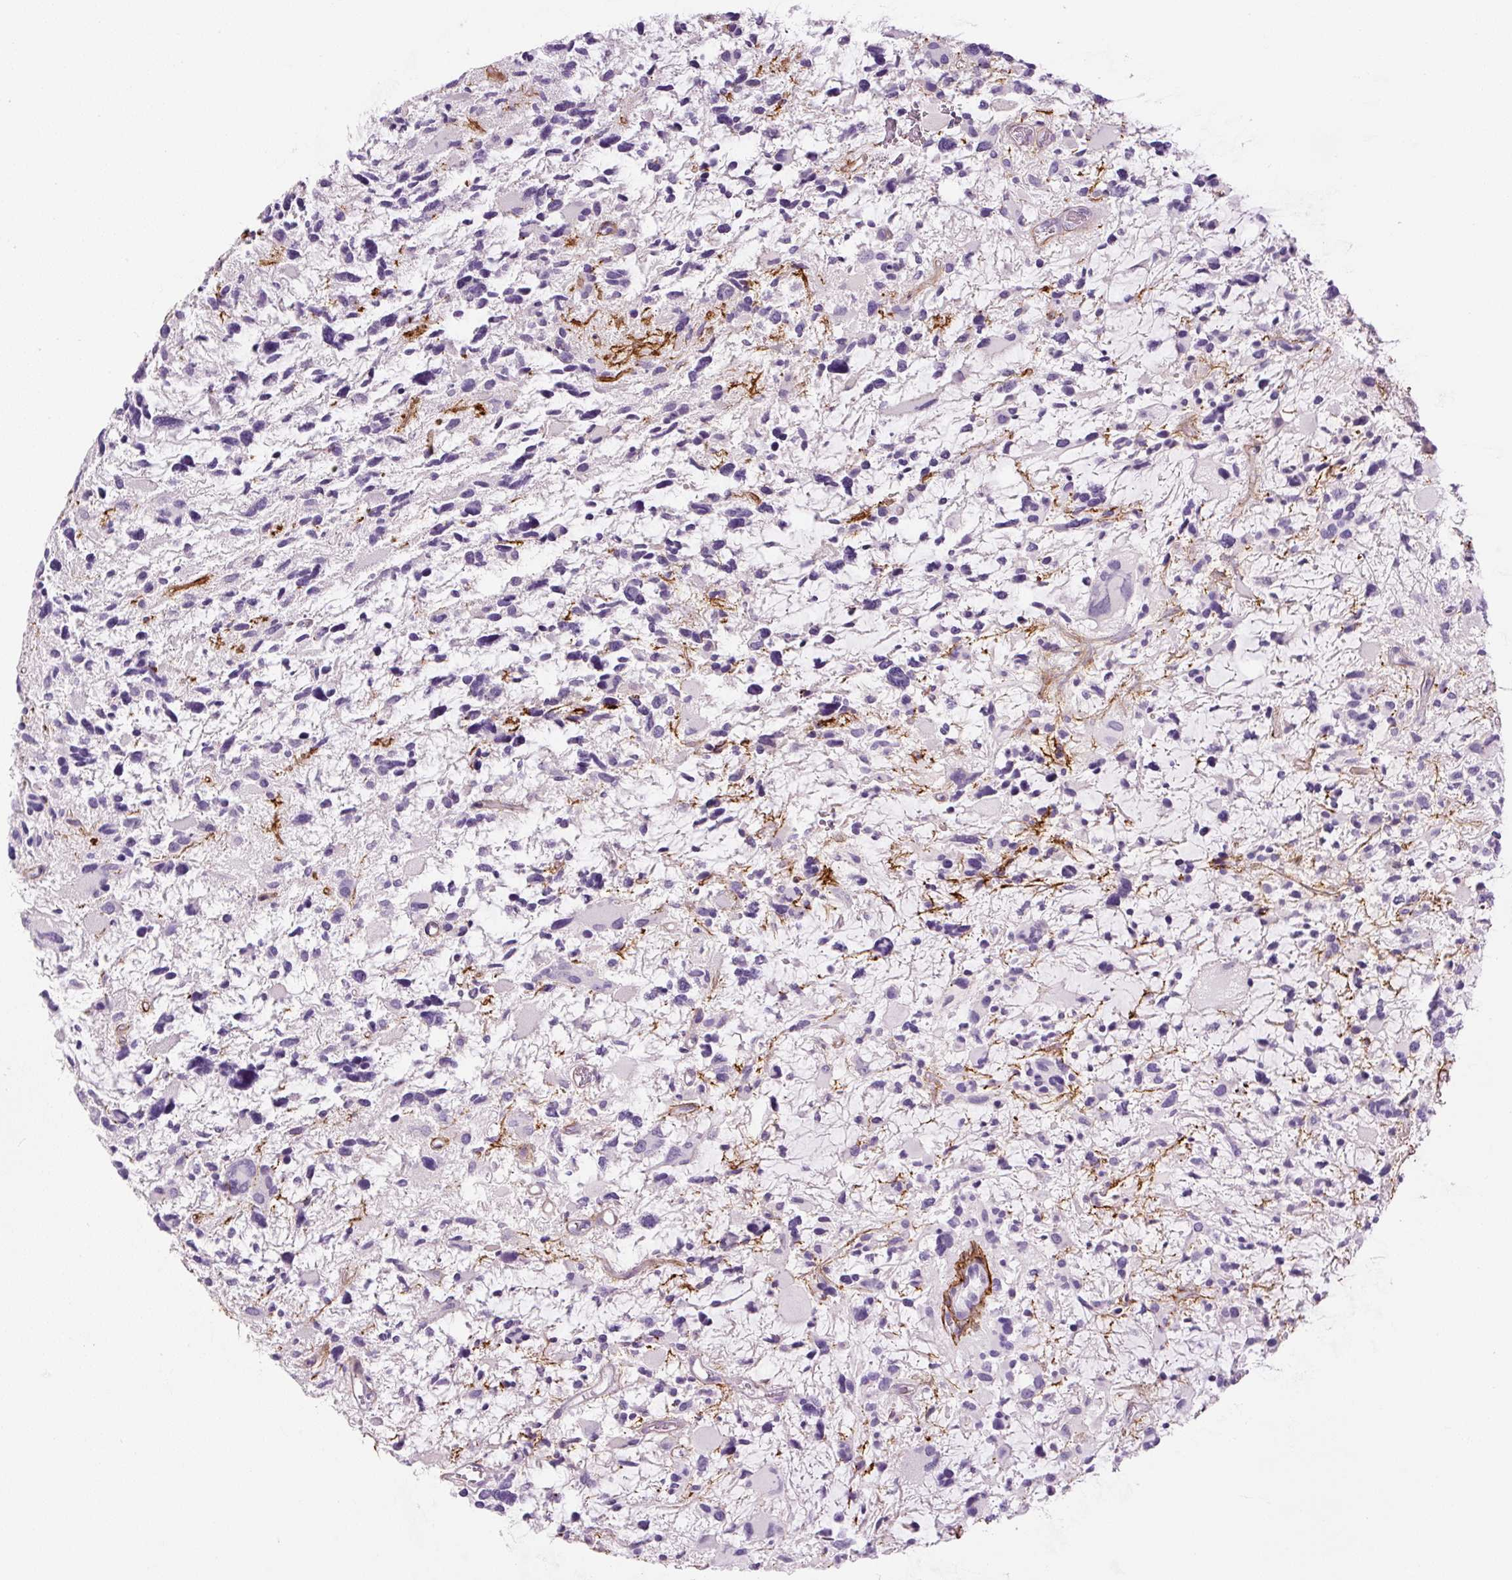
{"staining": {"intensity": "negative", "quantity": "none", "location": "none"}, "tissue": "glioma", "cell_type": "Tumor cells", "image_type": "cancer", "snomed": [{"axis": "morphology", "description": "Glioma, malignant, High grade"}, {"axis": "topography", "description": "Brain"}], "caption": "Immunohistochemistry (IHC) of human malignant glioma (high-grade) reveals no expression in tumor cells.", "gene": "FBN1", "patient": {"sex": "female", "age": 11}}